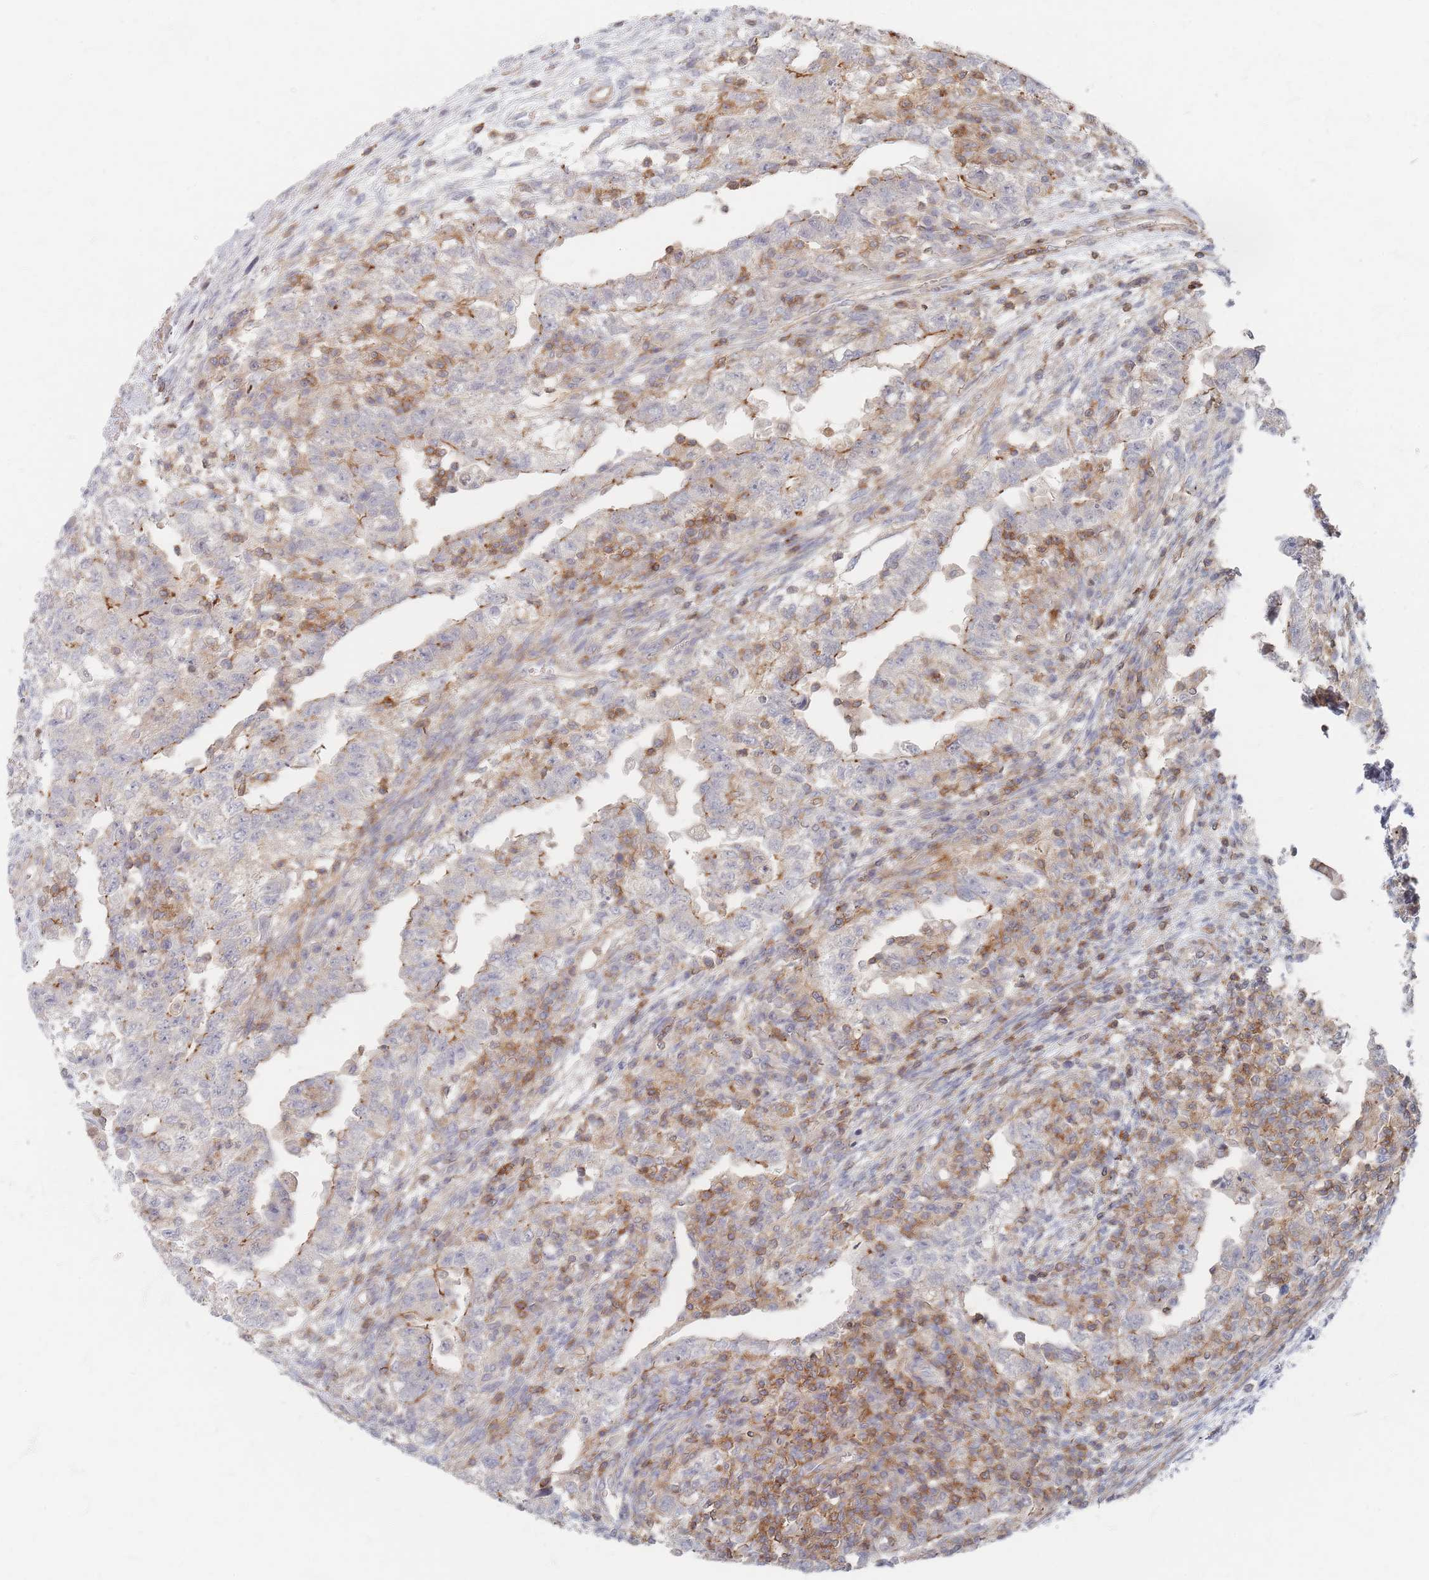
{"staining": {"intensity": "moderate", "quantity": "<25%", "location": "cytoplasmic/membranous"}, "tissue": "testis cancer", "cell_type": "Tumor cells", "image_type": "cancer", "snomed": [{"axis": "morphology", "description": "Carcinoma, Embryonal, NOS"}, {"axis": "topography", "description": "Testis"}], "caption": "Moderate cytoplasmic/membranous expression is seen in about <25% of tumor cells in testis cancer. Ihc stains the protein of interest in brown and the nuclei are stained blue.", "gene": "ZNF852", "patient": {"sex": "male", "age": 26}}